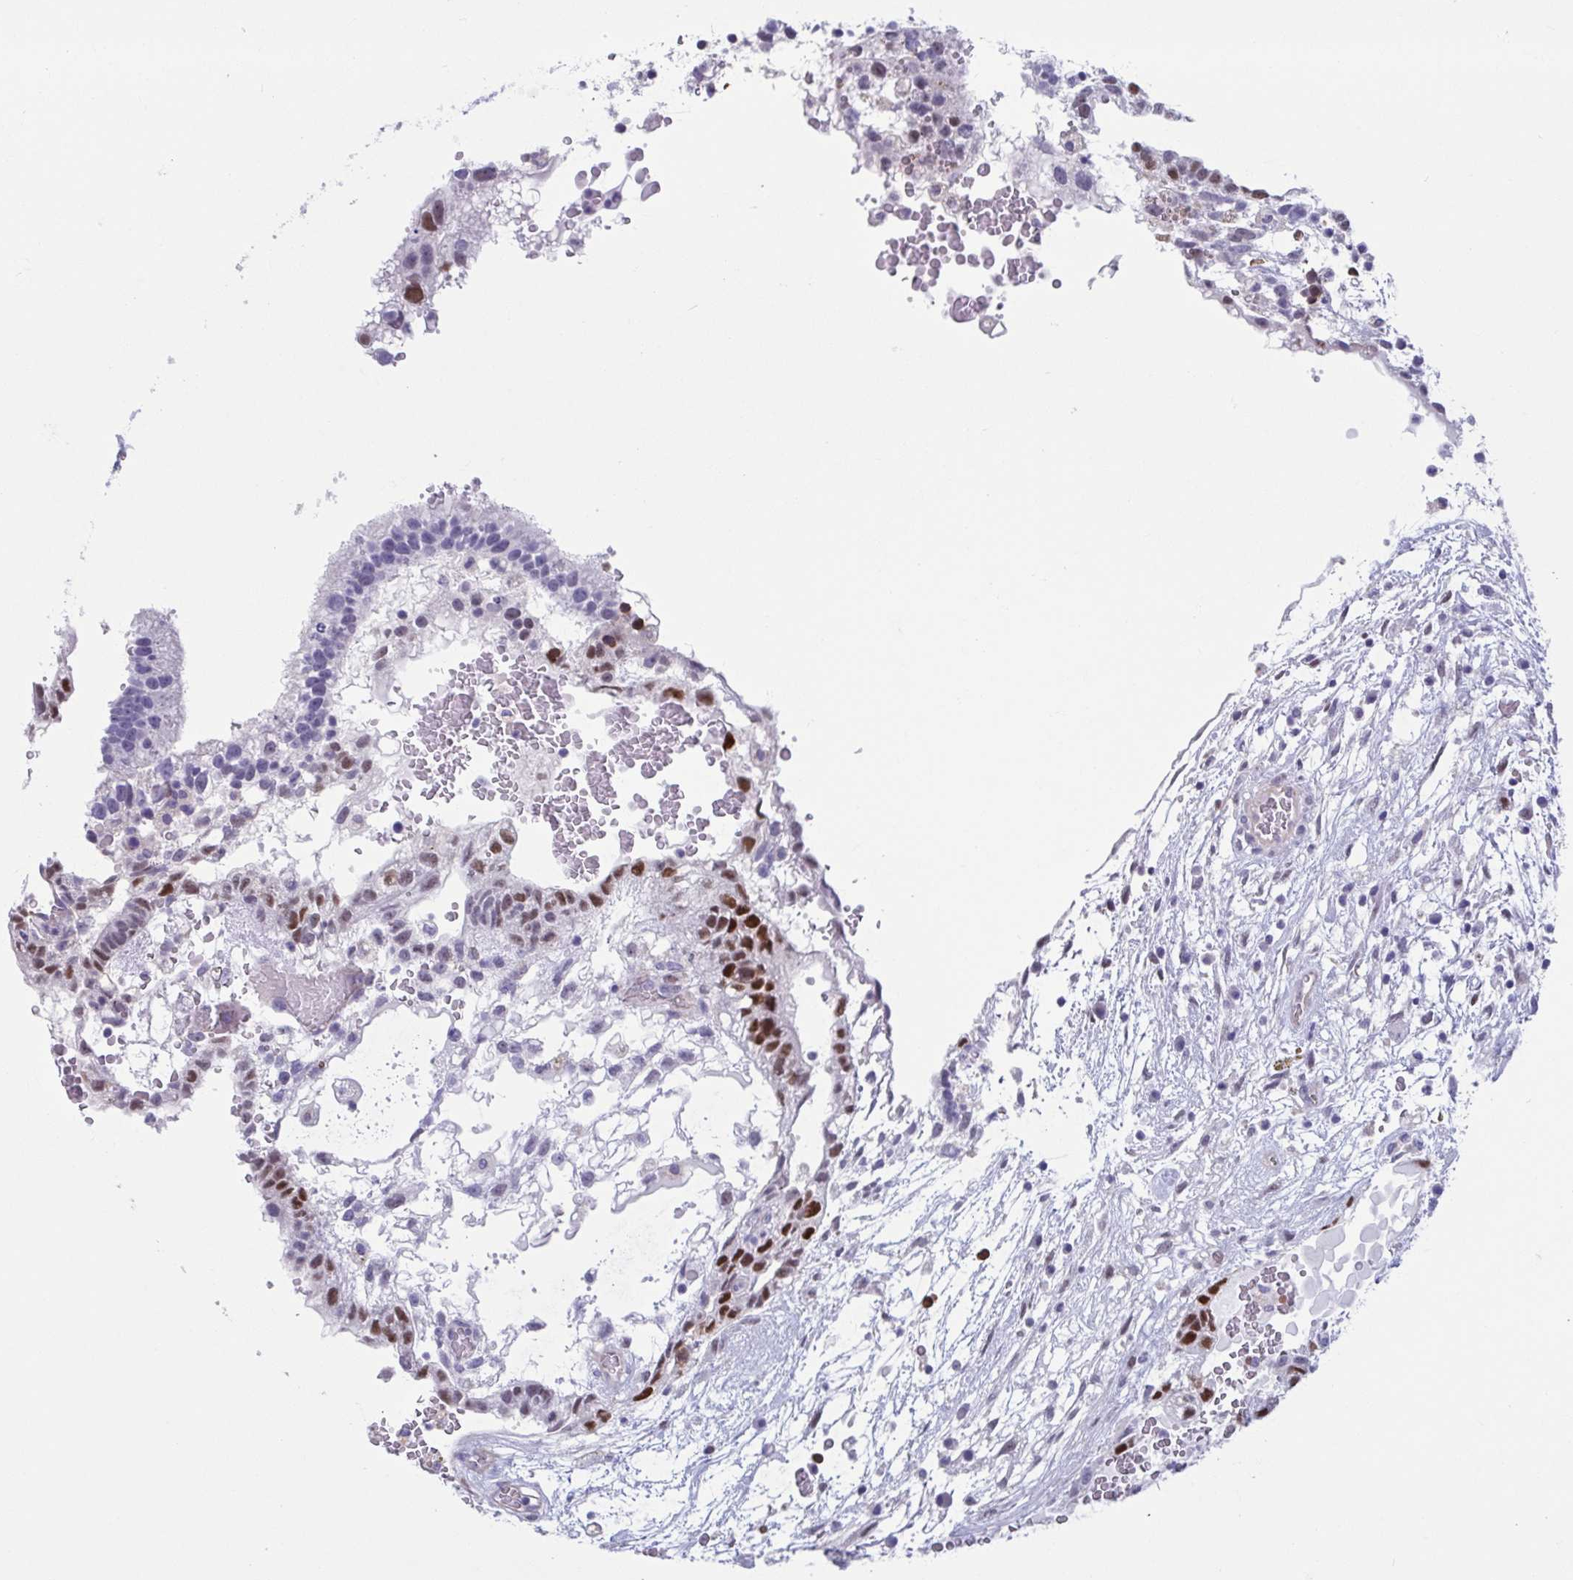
{"staining": {"intensity": "strong", "quantity": "<25%", "location": "nuclear"}, "tissue": "testis cancer", "cell_type": "Tumor cells", "image_type": "cancer", "snomed": [{"axis": "morphology", "description": "Normal tissue, NOS"}, {"axis": "morphology", "description": "Carcinoma, Embryonal, NOS"}, {"axis": "topography", "description": "Testis"}], "caption": "Immunohistochemistry (IHC) micrograph of human testis cancer (embryonal carcinoma) stained for a protein (brown), which exhibits medium levels of strong nuclear staining in approximately <25% of tumor cells.", "gene": "MORC4", "patient": {"sex": "male", "age": 32}}